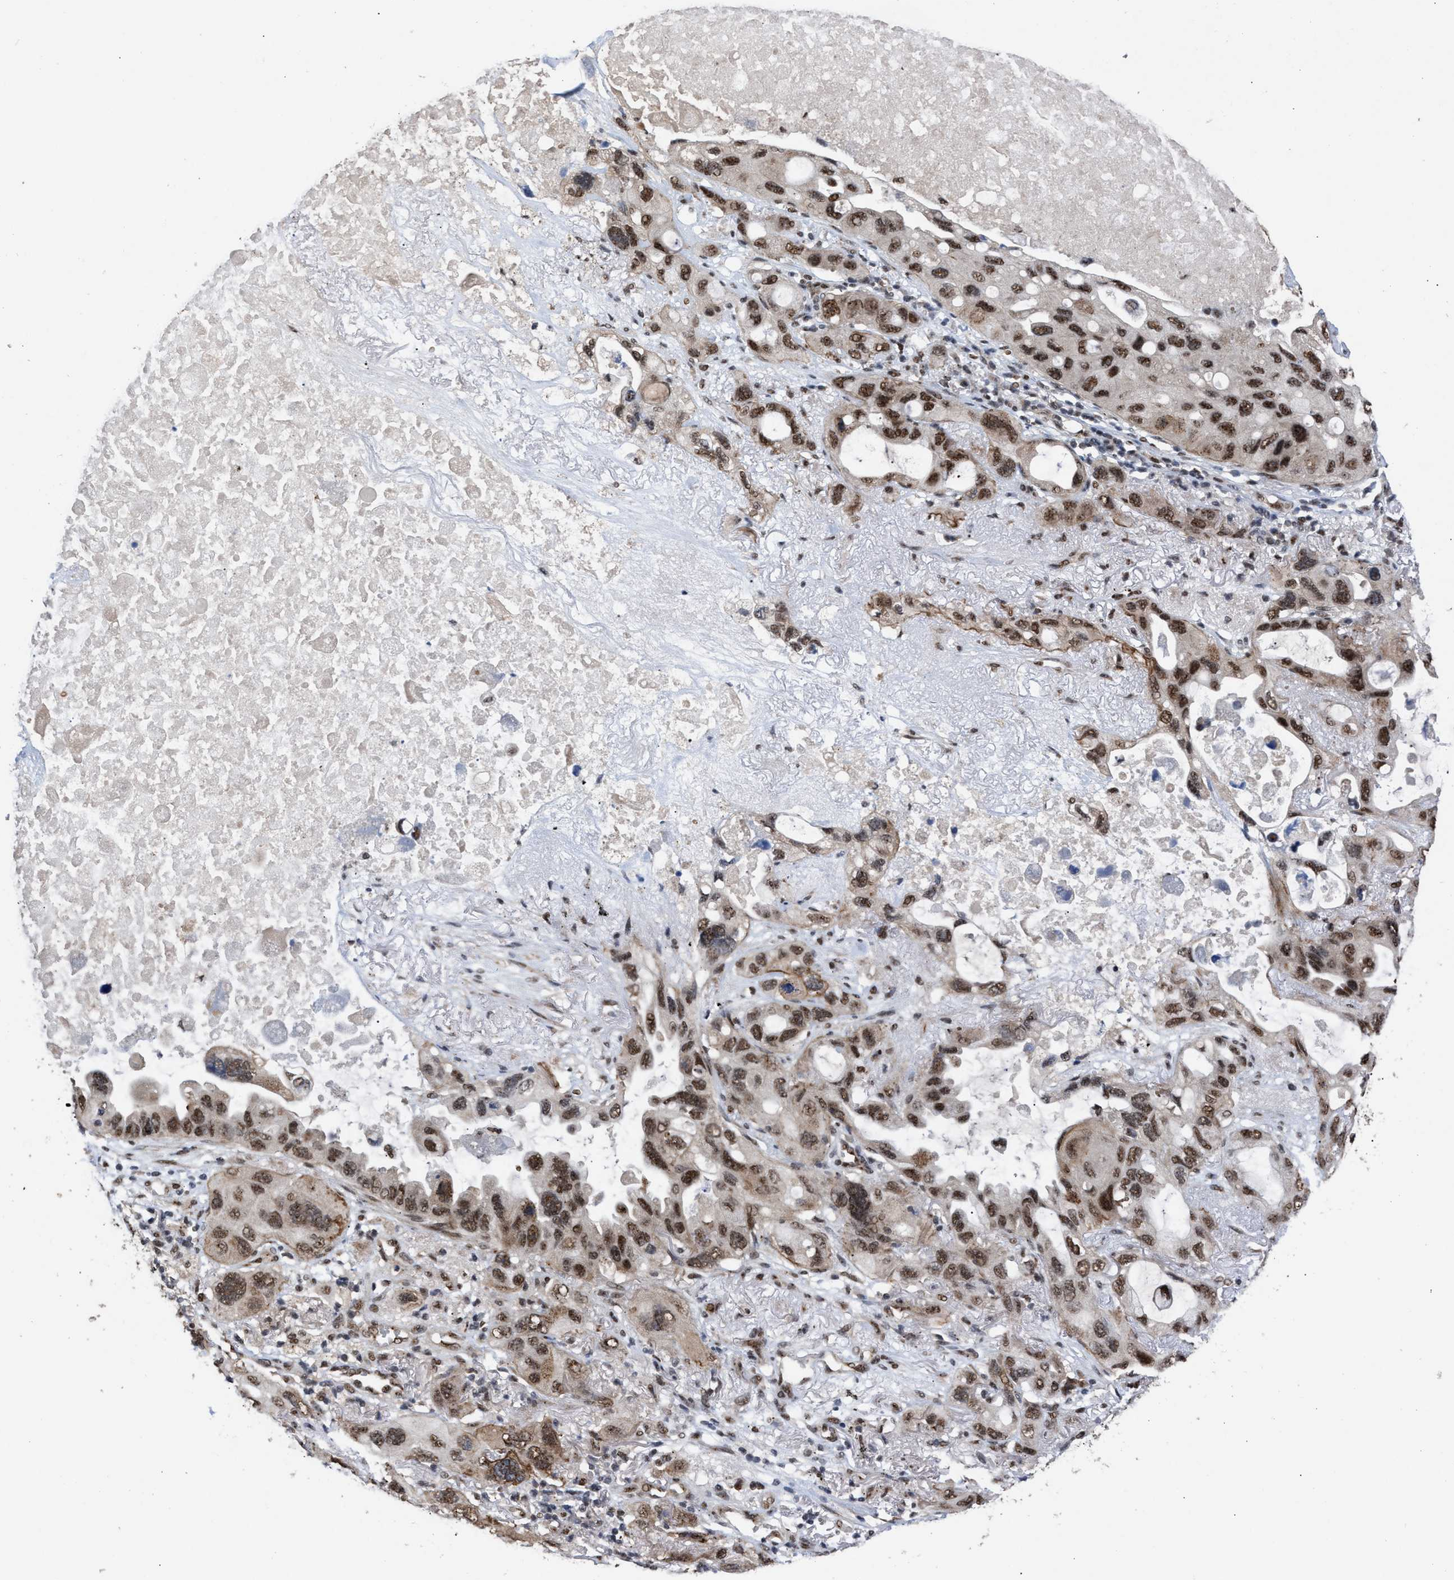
{"staining": {"intensity": "strong", "quantity": ">75%", "location": "cytoplasmic/membranous,nuclear"}, "tissue": "lung cancer", "cell_type": "Tumor cells", "image_type": "cancer", "snomed": [{"axis": "morphology", "description": "Squamous cell carcinoma, NOS"}, {"axis": "topography", "description": "Lung"}], "caption": "Lung cancer tissue shows strong cytoplasmic/membranous and nuclear staining in about >75% of tumor cells, visualized by immunohistochemistry.", "gene": "EIF4A3", "patient": {"sex": "female", "age": 73}}